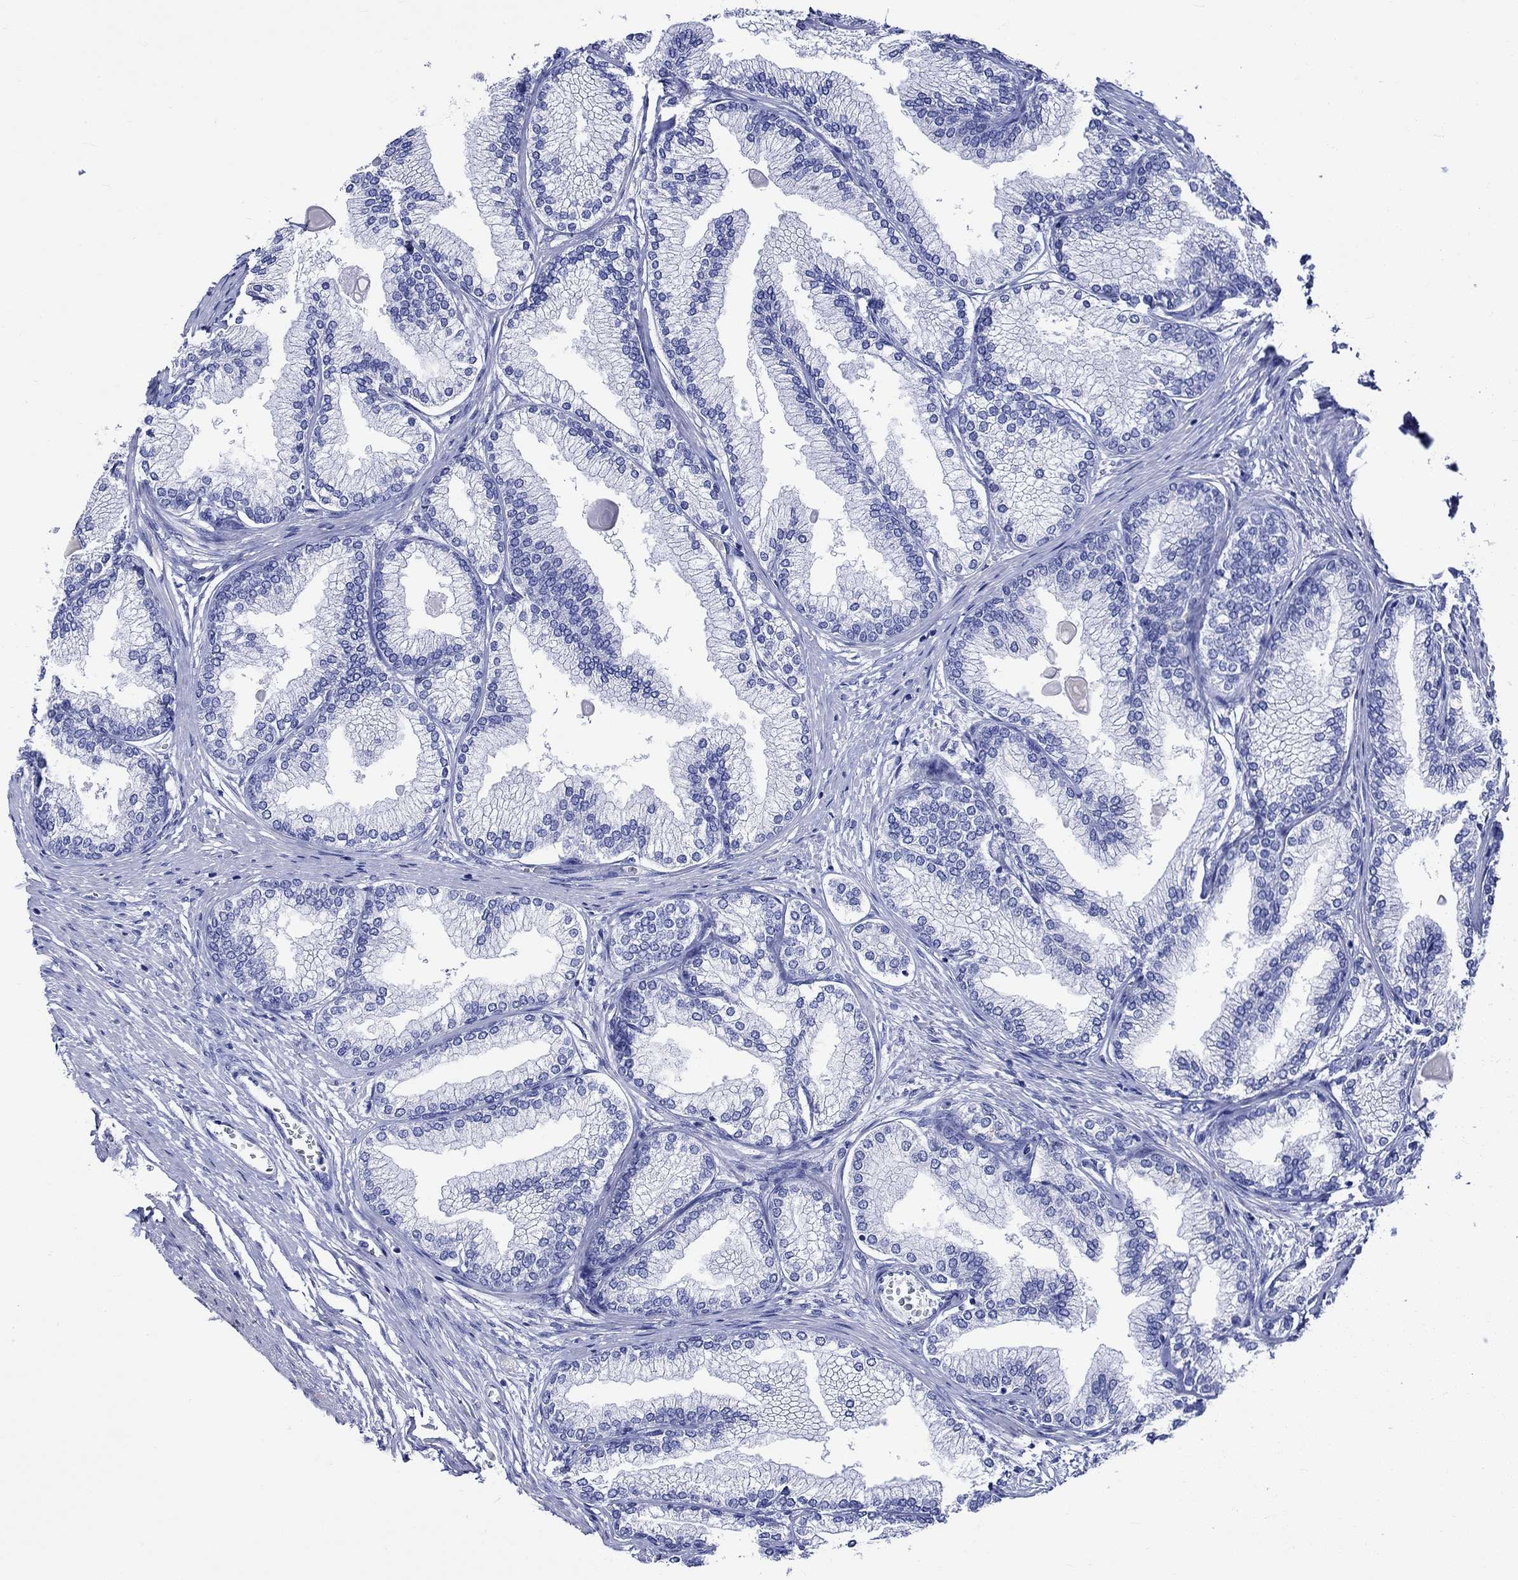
{"staining": {"intensity": "negative", "quantity": "none", "location": "none"}, "tissue": "prostate", "cell_type": "Glandular cells", "image_type": "normal", "snomed": [{"axis": "morphology", "description": "Normal tissue, NOS"}, {"axis": "topography", "description": "Prostate"}], "caption": "IHC micrograph of normal prostate stained for a protein (brown), which shows no staining in glandular cells. The staining was performed using DAB to visualize the protein expression in brown, while the nuclei were stained in blue with hematoxylin (Magnification: 20x).", "gene": "CRYAB", "patient": {"sex": "male", "age": 72}}